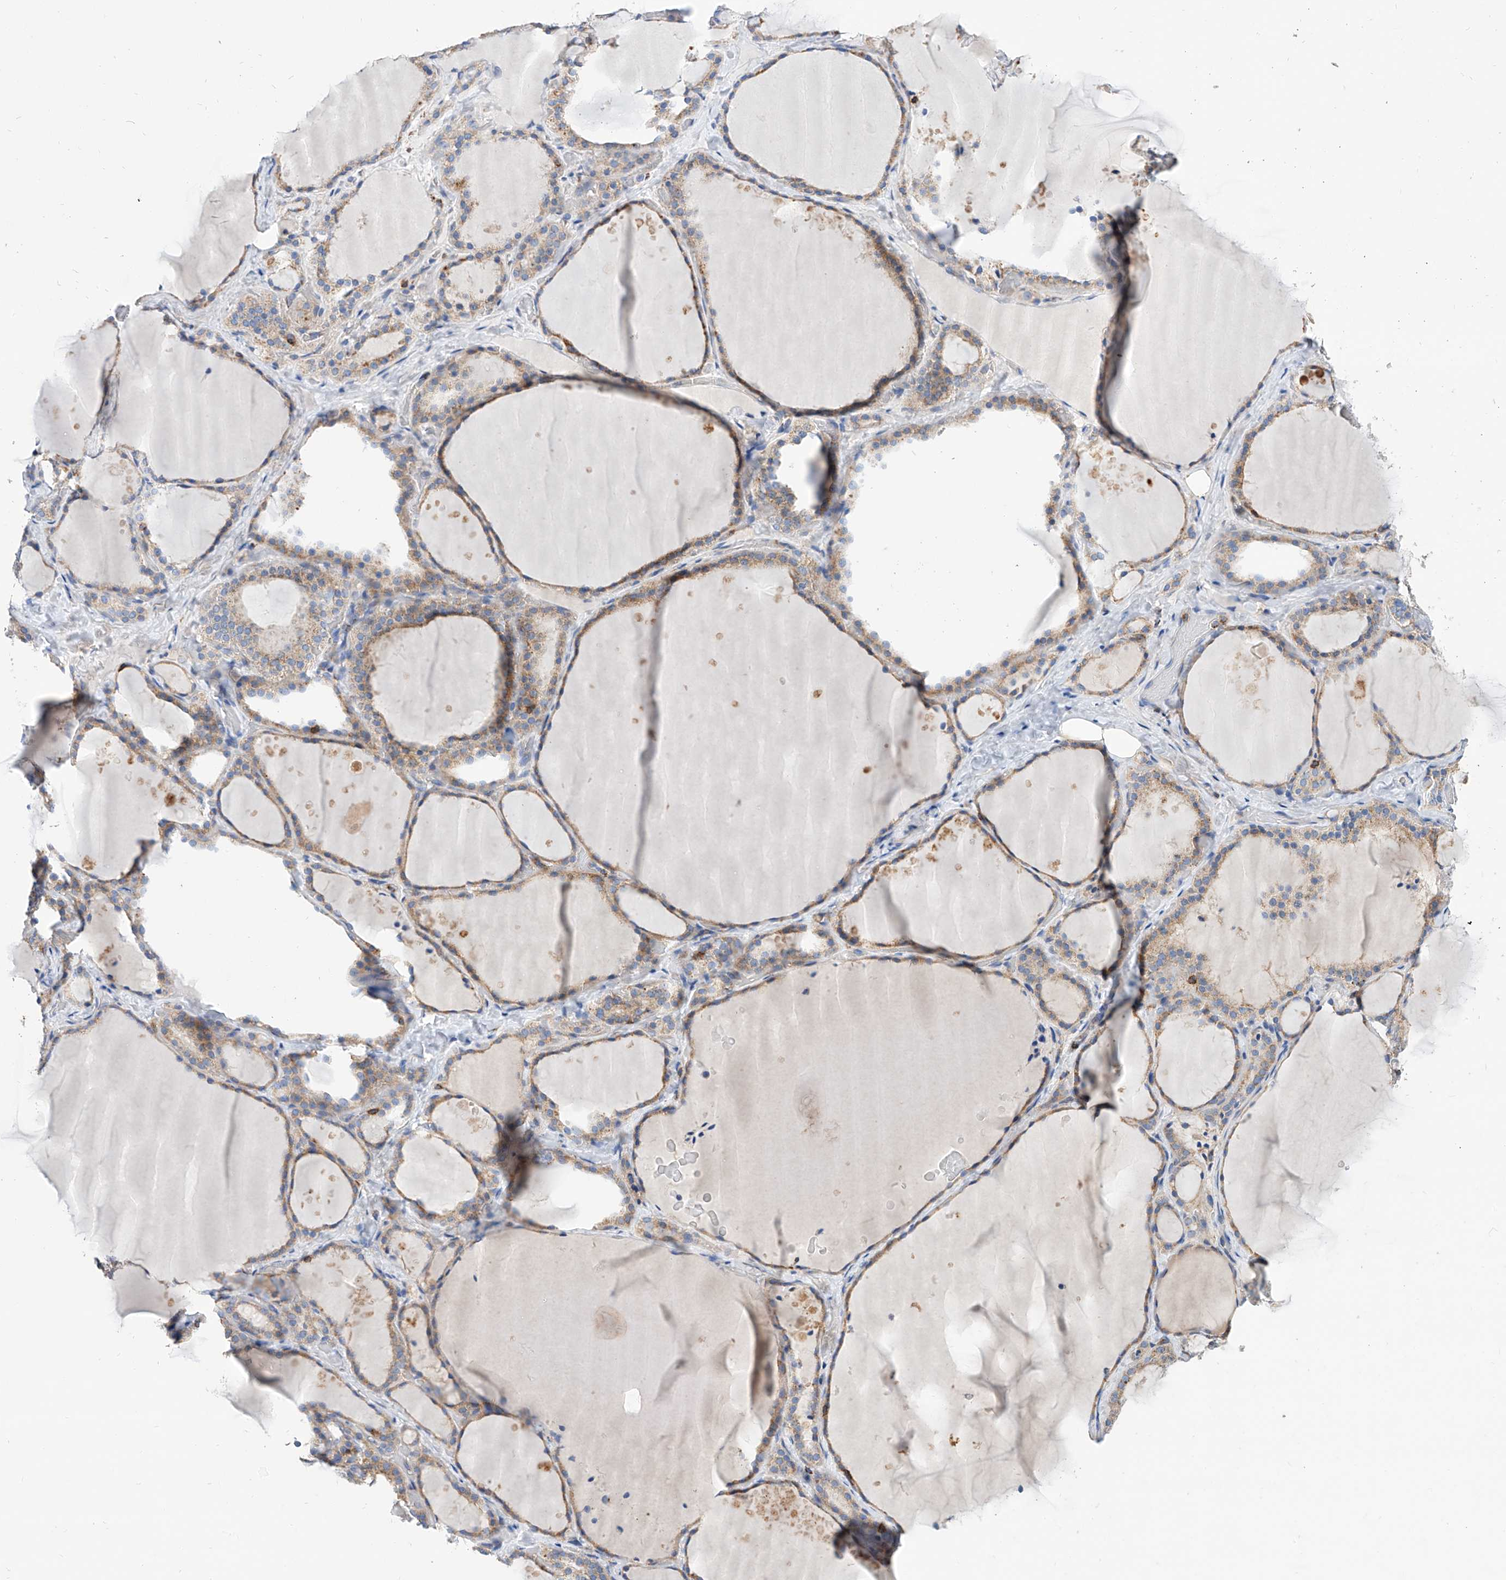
{"staining": {"intensity": "weak", "quantity": ">75%", "location": "cytoplasmic/membranous"}, "tissue": "thyroid gland", "cell_type": "Glandular cells", "image_type": "normal", "snomed": [{"axis": "morphology", "description": "Normal tissue, NOS"}, {"axis": "topography", "description": "Thyroid gland"}], "caption": "Weak cytoplasmic/membranous protein staining is appreciated in approximately >75% of glandular cells in thyroid gland. Immunohistochemistry (ihc) stains the protein of interest in brown and the nuclei are stained blue.", "gene": "CPNE5", "patient": {"sex": "female", "age": 44}}